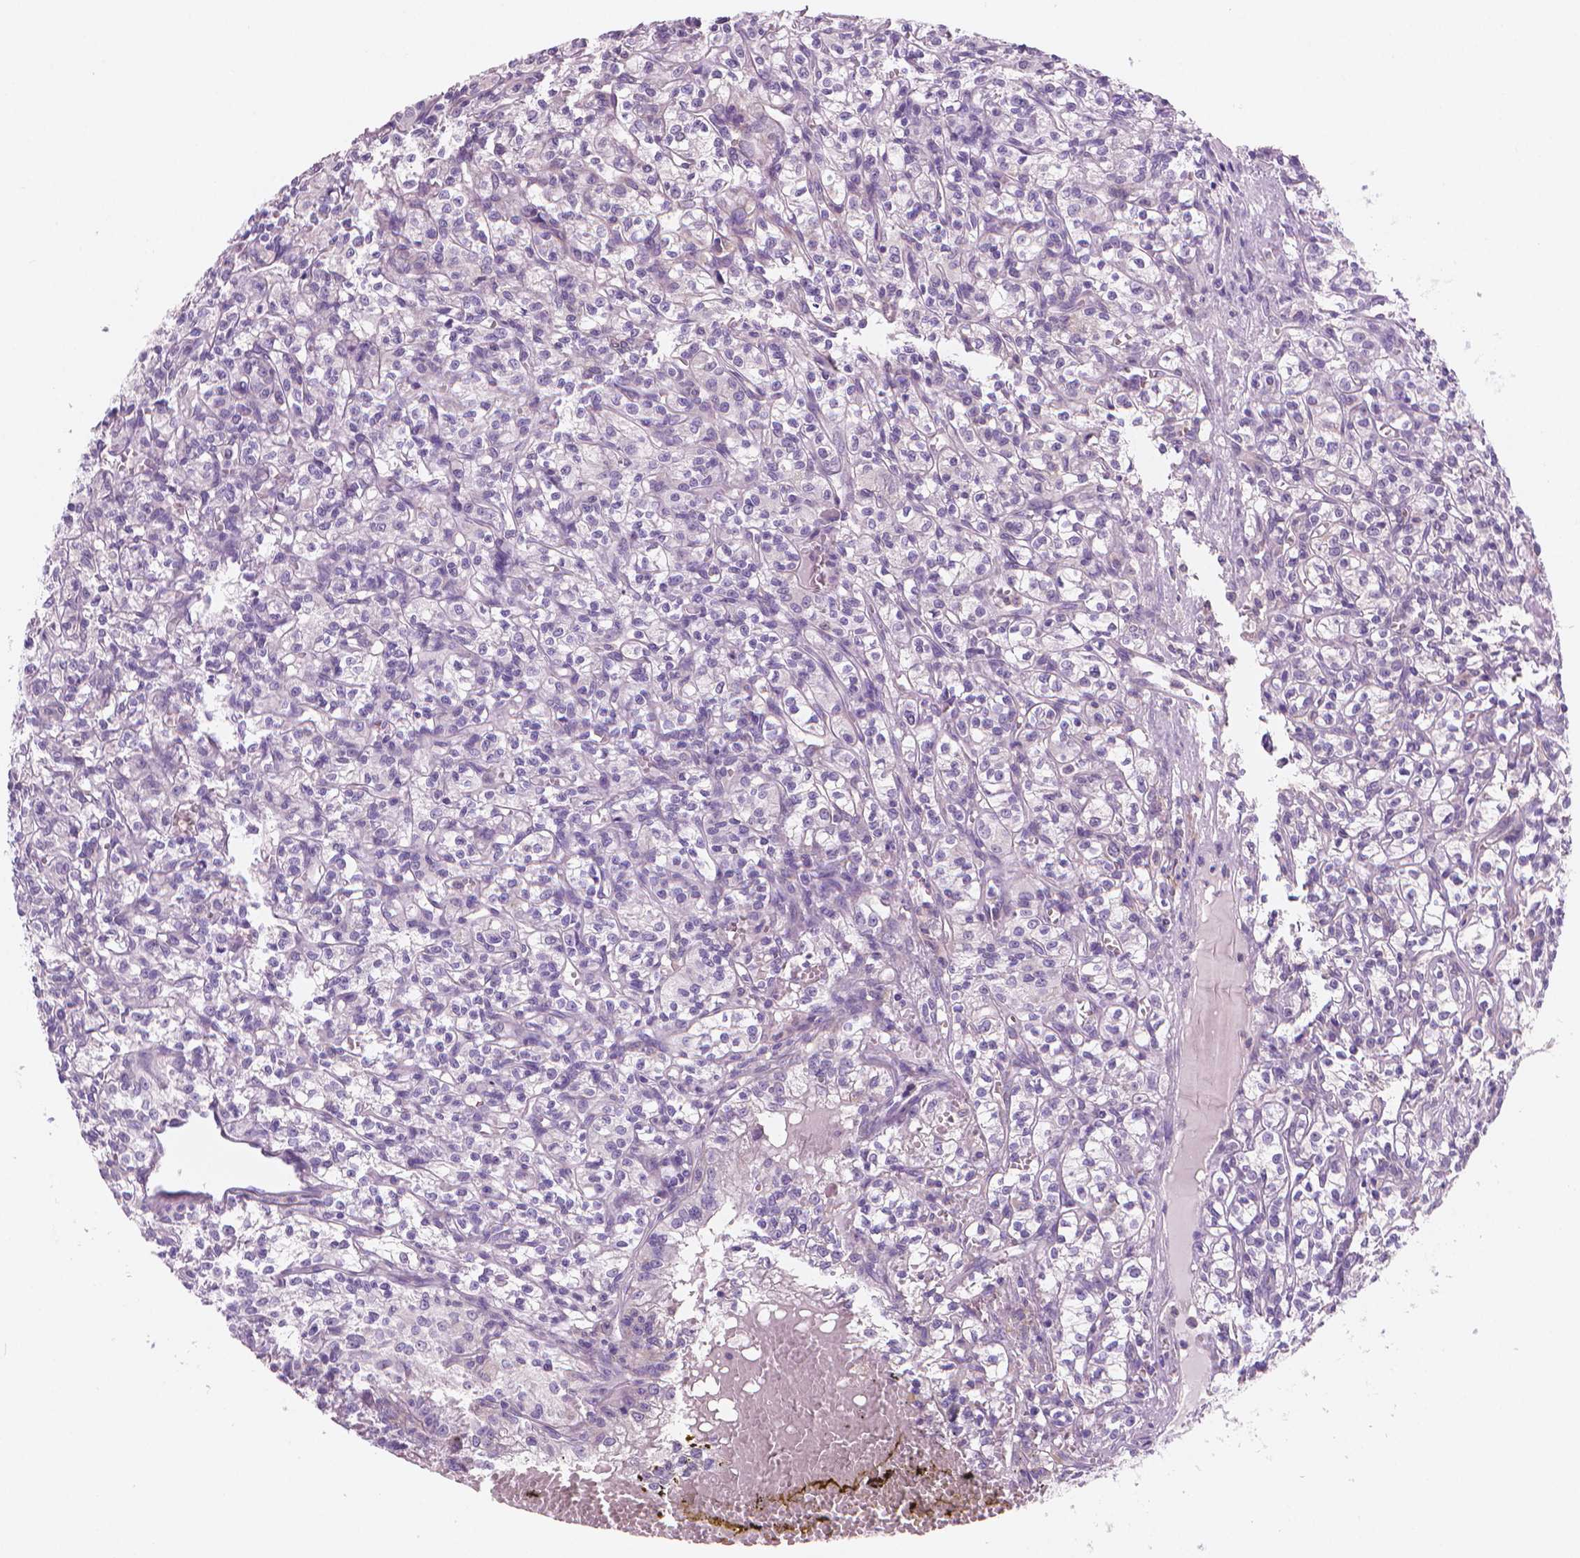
{"staining": {"intensity": "negative", "quantity": "none", "location": "none"}, "tissue": "renal cancer", "cell_type": "Tumor cells", "image_type": "cancer", "snomed": [{"axis": "morphology", "description": "Adenocarcinoma, NOS"}, {"axis": "topography", "description": "Kidney"}], "caption": "The image reveals no significant expression in tumor cells of renal adenocarcinoma.", "gene": "ENSG00000187186", "patient": {"sex": "male", "age": 36}}